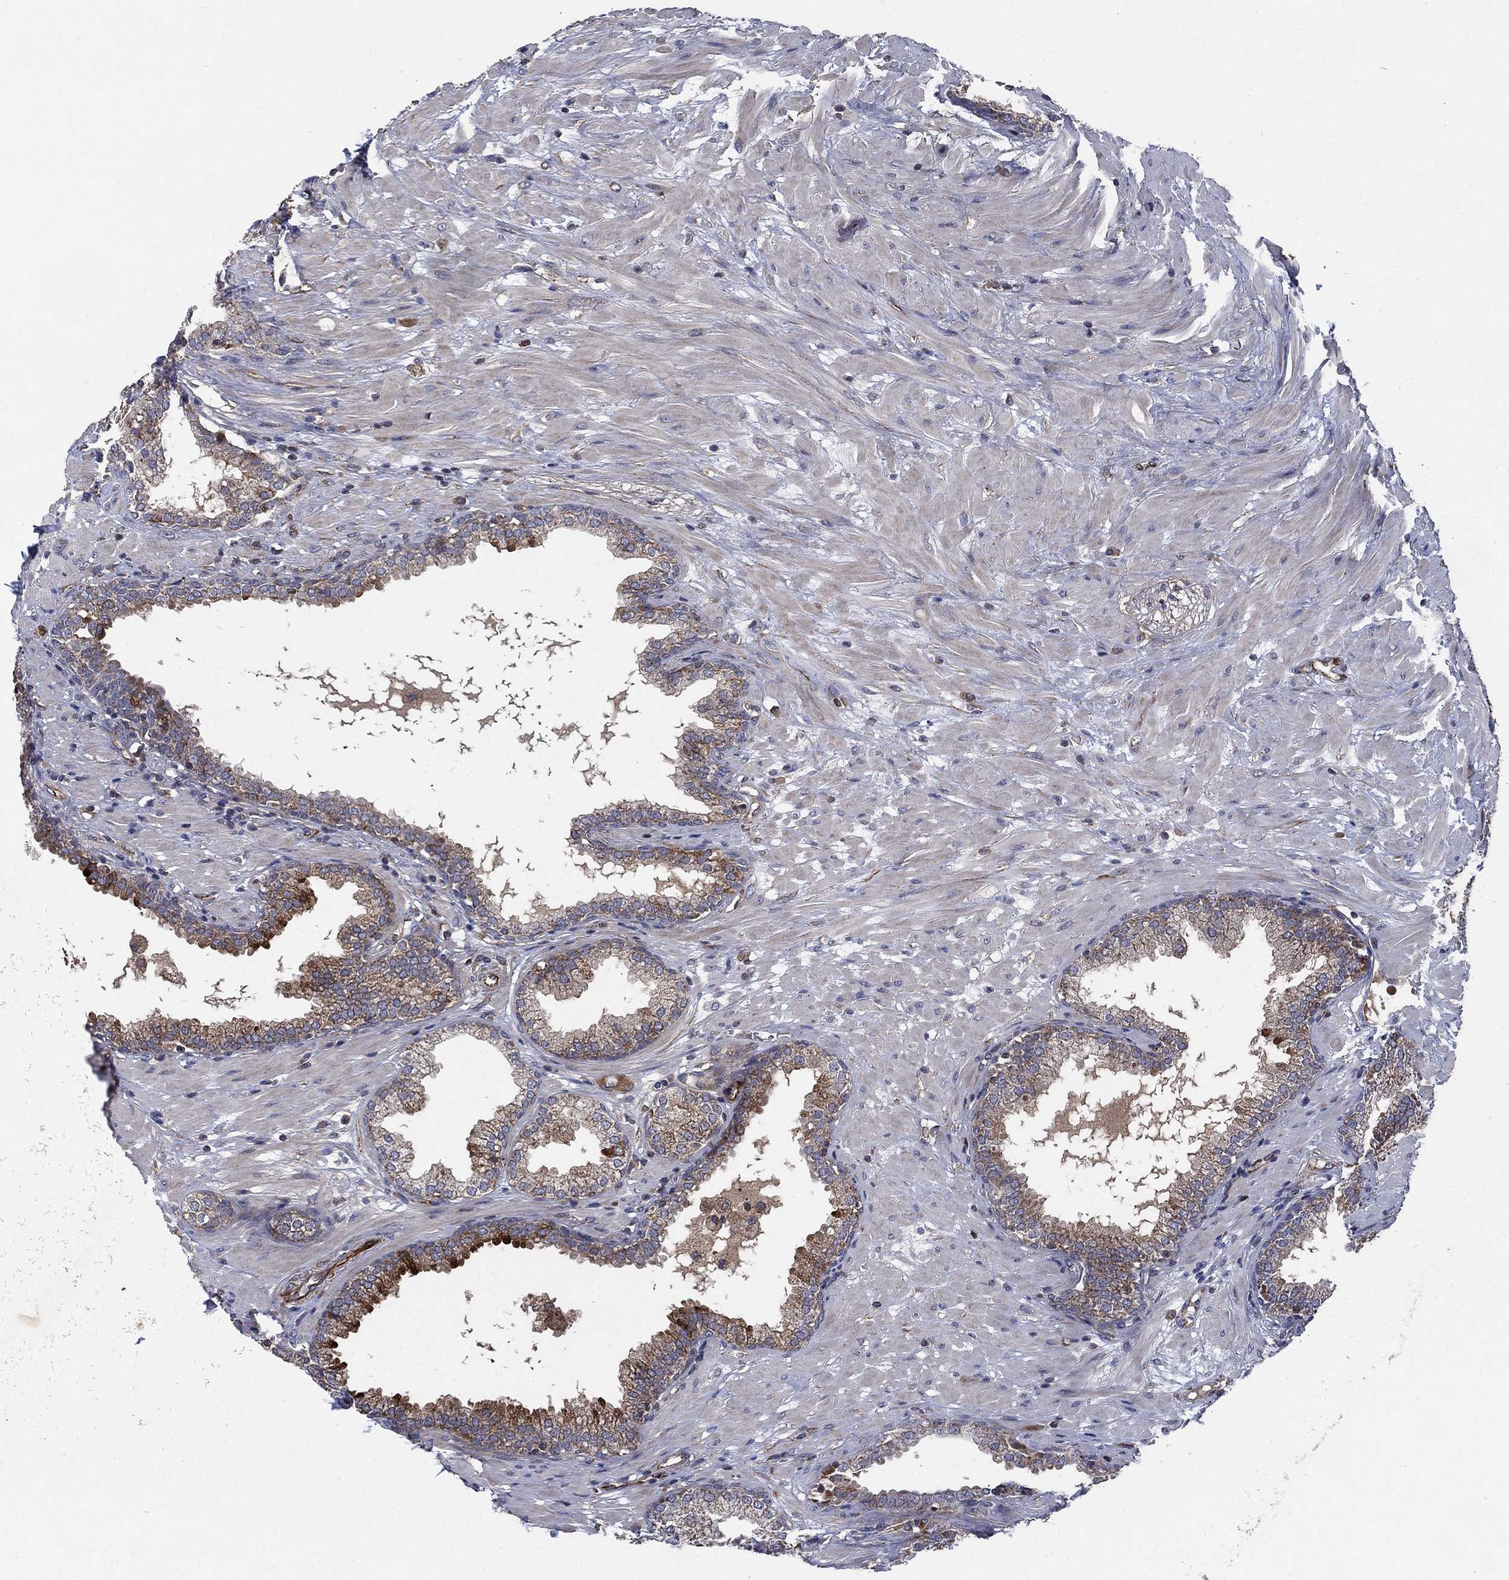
{"staining": {"intensity": "strong", "quantity": "<25%", "location": "cytoplasmic/membranous"}, "tissue": "prostate", "cell_type": "Glandular cells", "image_type": "normal", "snomed": [{"axis": "morphology", "description": "Normal tissue, NOS"}, {"axis": "topography", "description": "Prostate"}], "caption": "DAB (3,3'-diaminobenzidine) immunohistochemical staining of unremarkable prostate shows strong cytoplasmic/membranous protein staining in about <25% of glandular cells. The staining is performed using DAB (3,3'-diaminobenzidine) brown chromogen to label protein expression. The nuclei are counter-stained blue using hematoxylin.", "gene": "NDUFC1", "patient": {"sex": "male", "age": 64}}